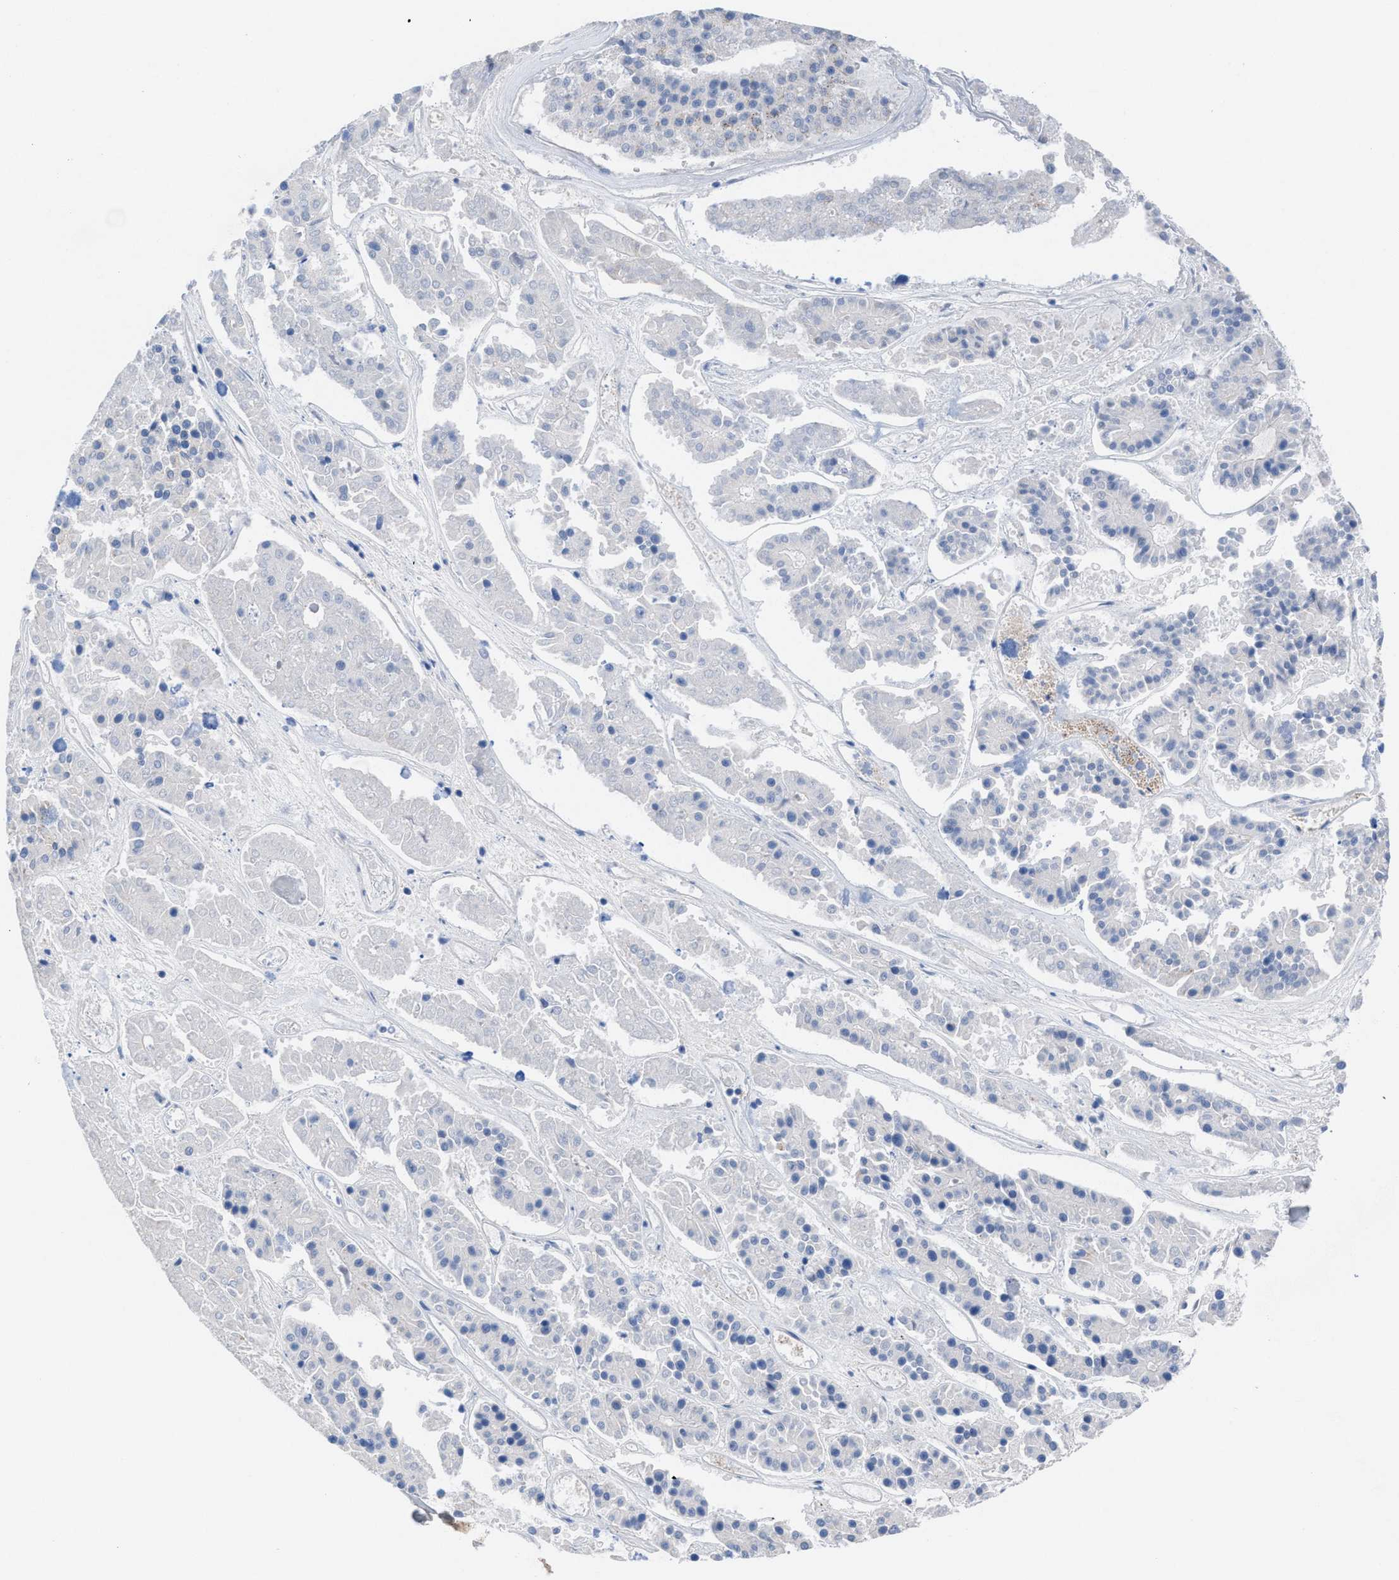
{"staining": {"intensity": "negative", "quantity": "none", "location": "none"}, "tissue": "pancreatic cancer", "cell_type": "Tumor cells", "image_type": "cancer", "snomed": [{"axis": "morphology", "description": "Adenocarcinoma, NOS"}, {"axis": "topography", "description": "Pancreas"}], "caption": "Immunohistochemistry of adenocarcinoma (pancreatic) demonstrates no positivity in tumor cells. (DAB (3,3'-diaminobenzidine) immunohistochemistry (IHC) visualized using brightfield microscopy, high magnification).", "gene": "SLC47A1", "patient": {"sex": "male", "age": 50}}